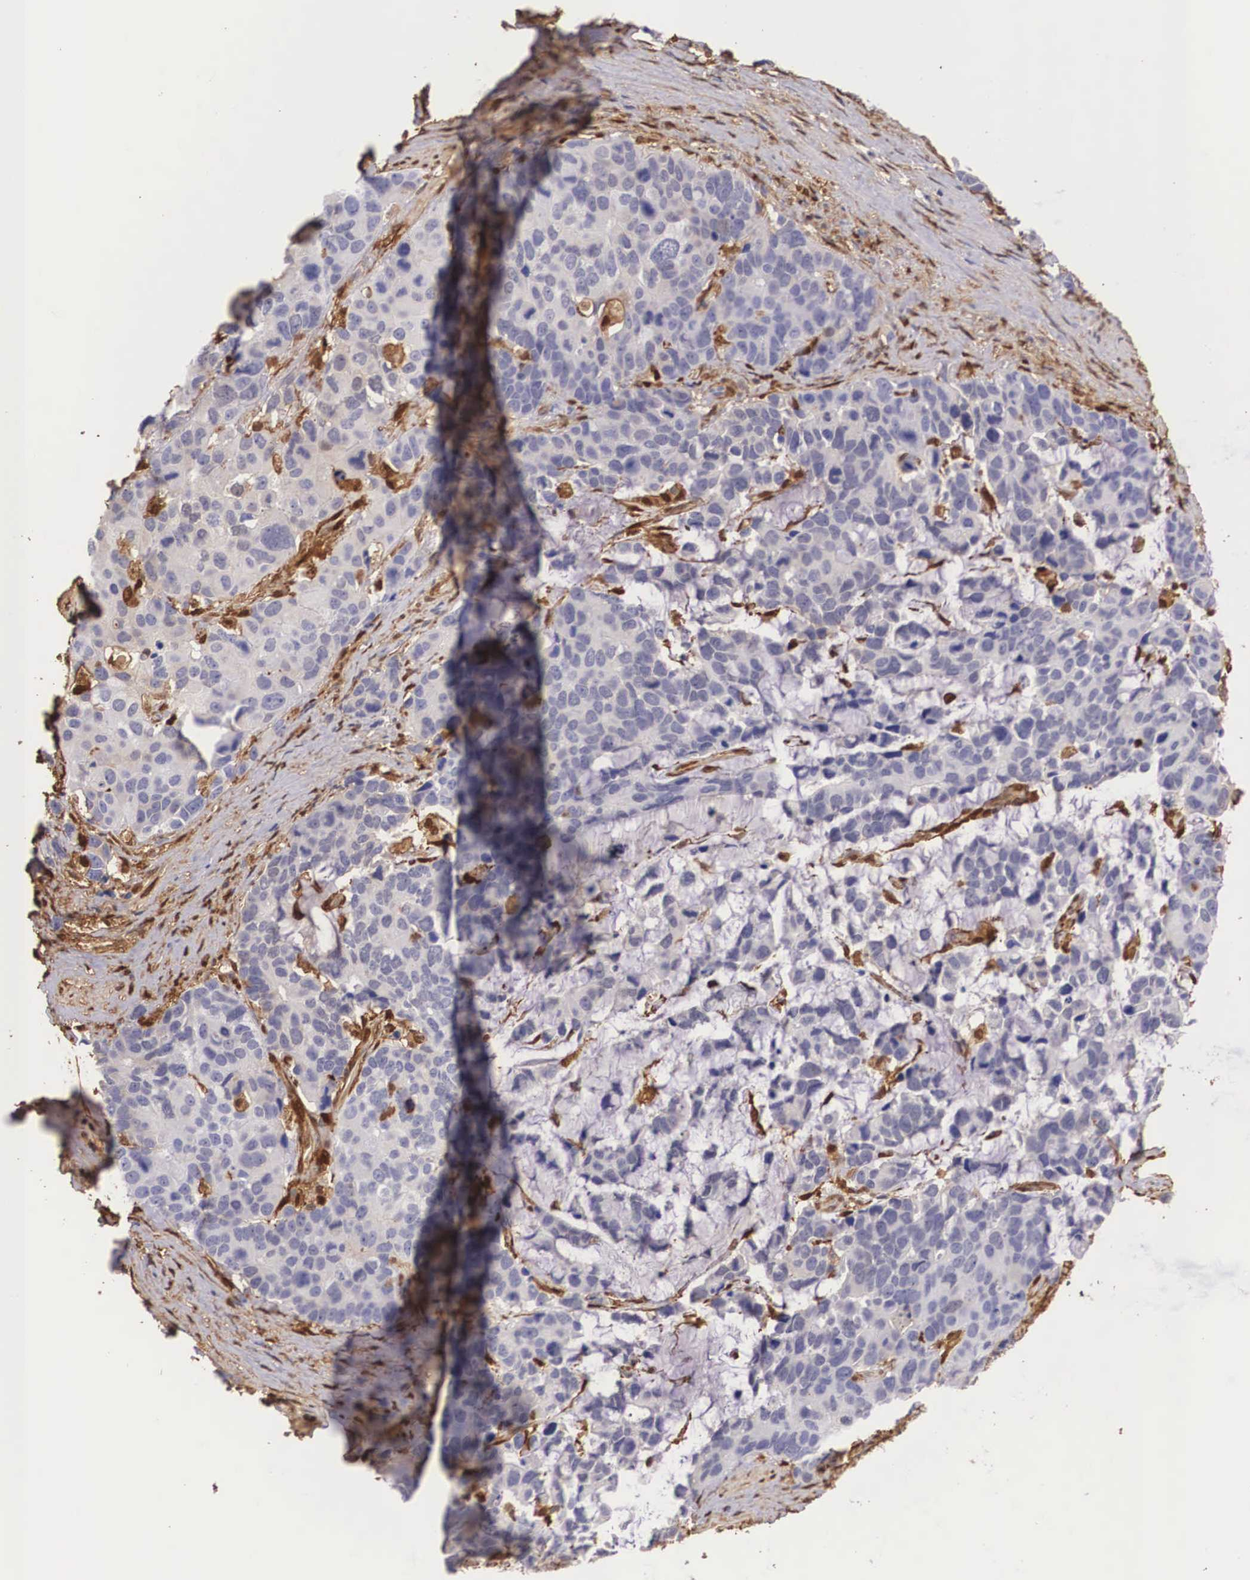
{"staining": {"intensity": "negative", "quantity": "none", "location": "none"}, "tissue": "stomach cancer", "cell_type": "Tumor cells", "image_type": "cancer", "snomed": [{"axis": "morphology", "description": "Adenocarcinoma, NOS"}, {"axis": "topography", "description": "Stomach, upper"}], "caption": "The IHC histopathology image has no significant staining in tumor cells of adenocarcinoma (stomach) tissue.", "gene": "LGALS1", "patient": {"sex": "male", "age": 71}}